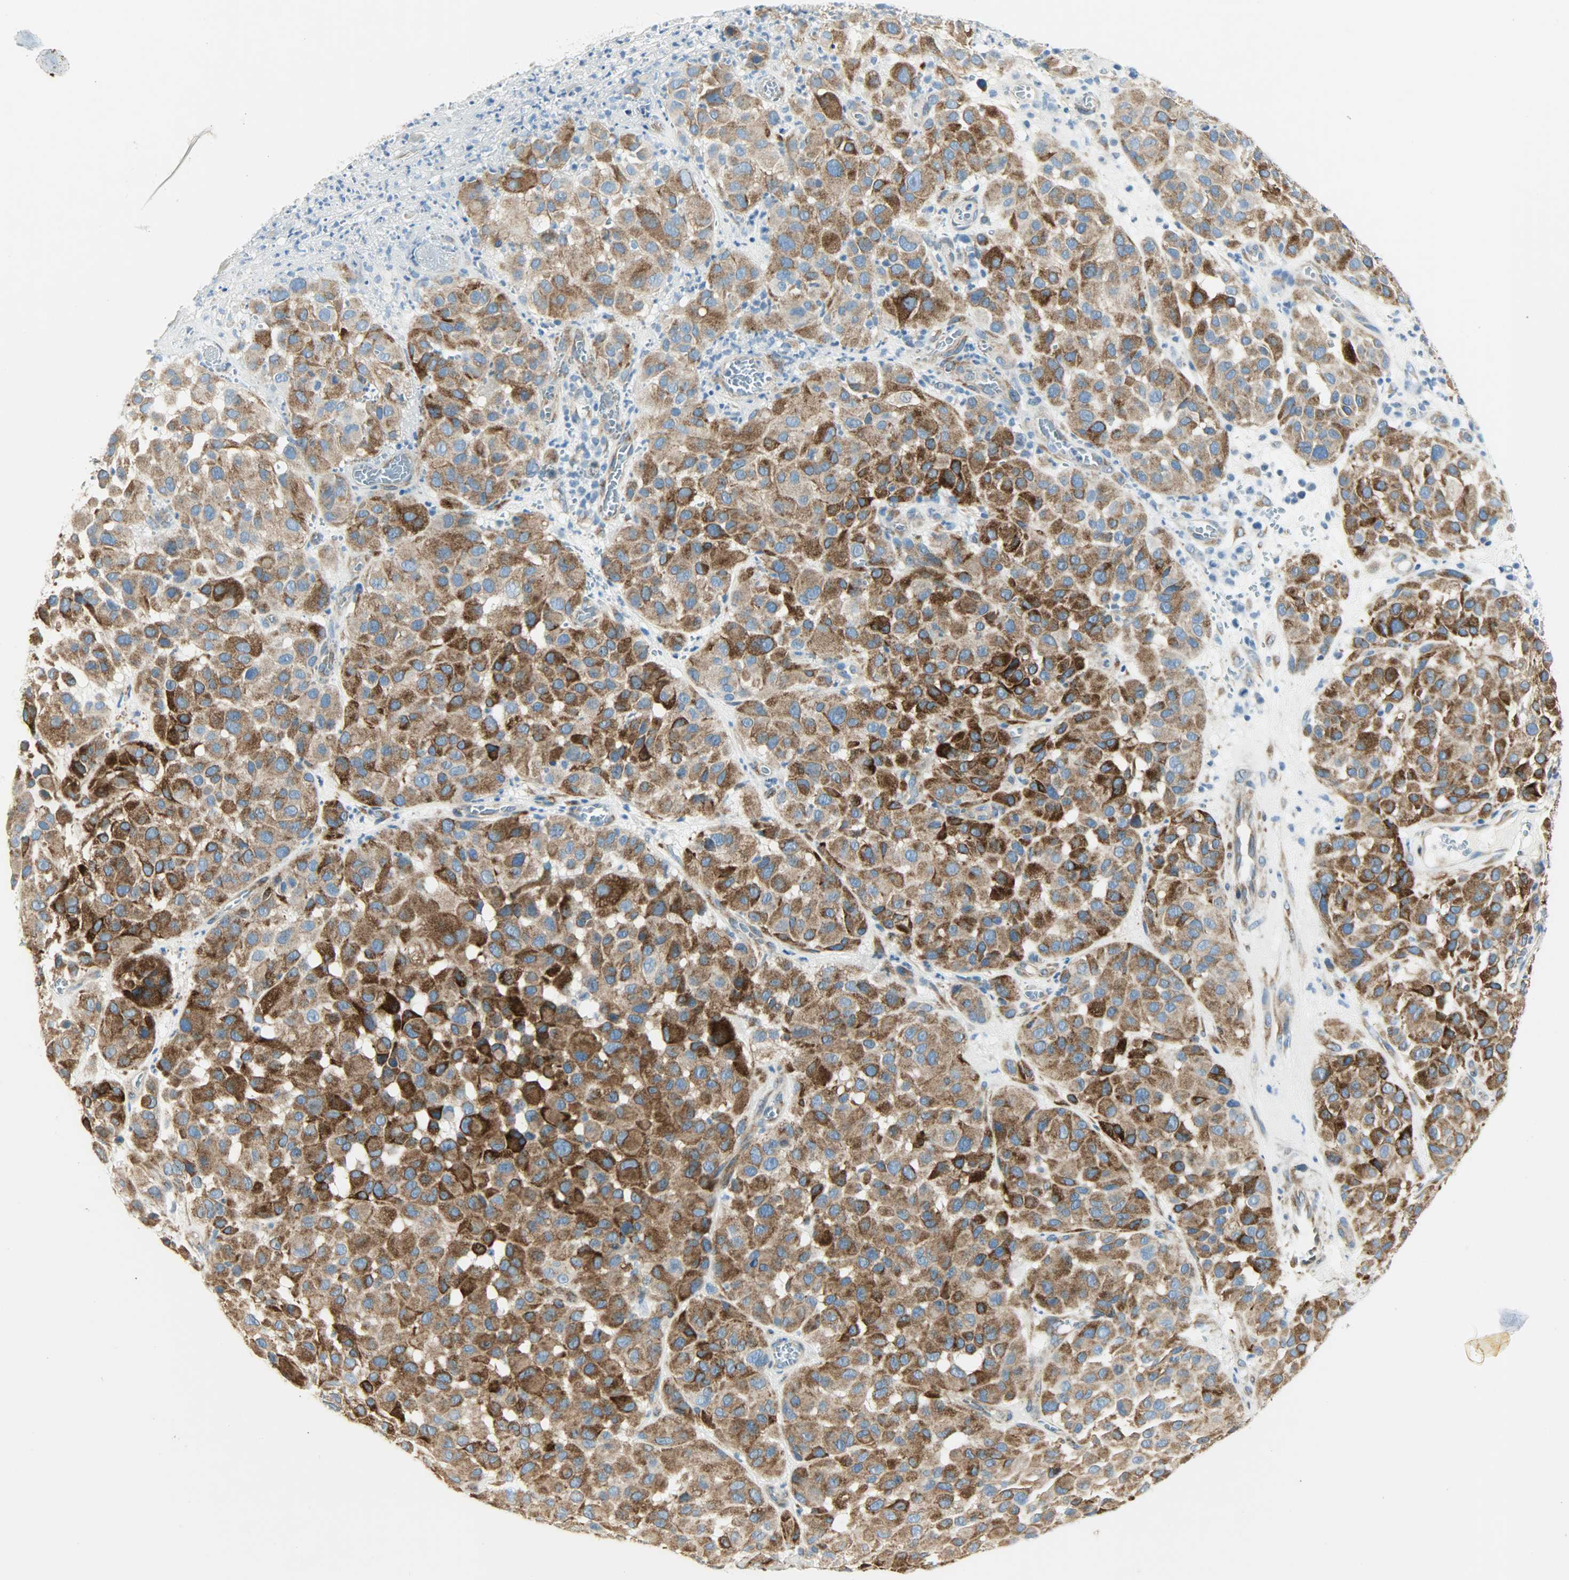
{"staining": {"intensity": "strong", "quantity": ">75%", "location": "cytoplasmic/membranous"}, "tissue": "melanoma", "cell_type": "Tumor cells", "image_type": "cancer", "snomed": [{"axis": "morphology", "description": "Malignant melanoma, NOS"}, {"axis": "topography", "description": "Skin"}], "caption": "About >75% of tumor cells in melanoma show strong cytoplasmic/membranous protein positivity as visualized by brown immunohistochemical staining.", "gene": "PKD2", "patient": {"sex": "female", "age": 21}}